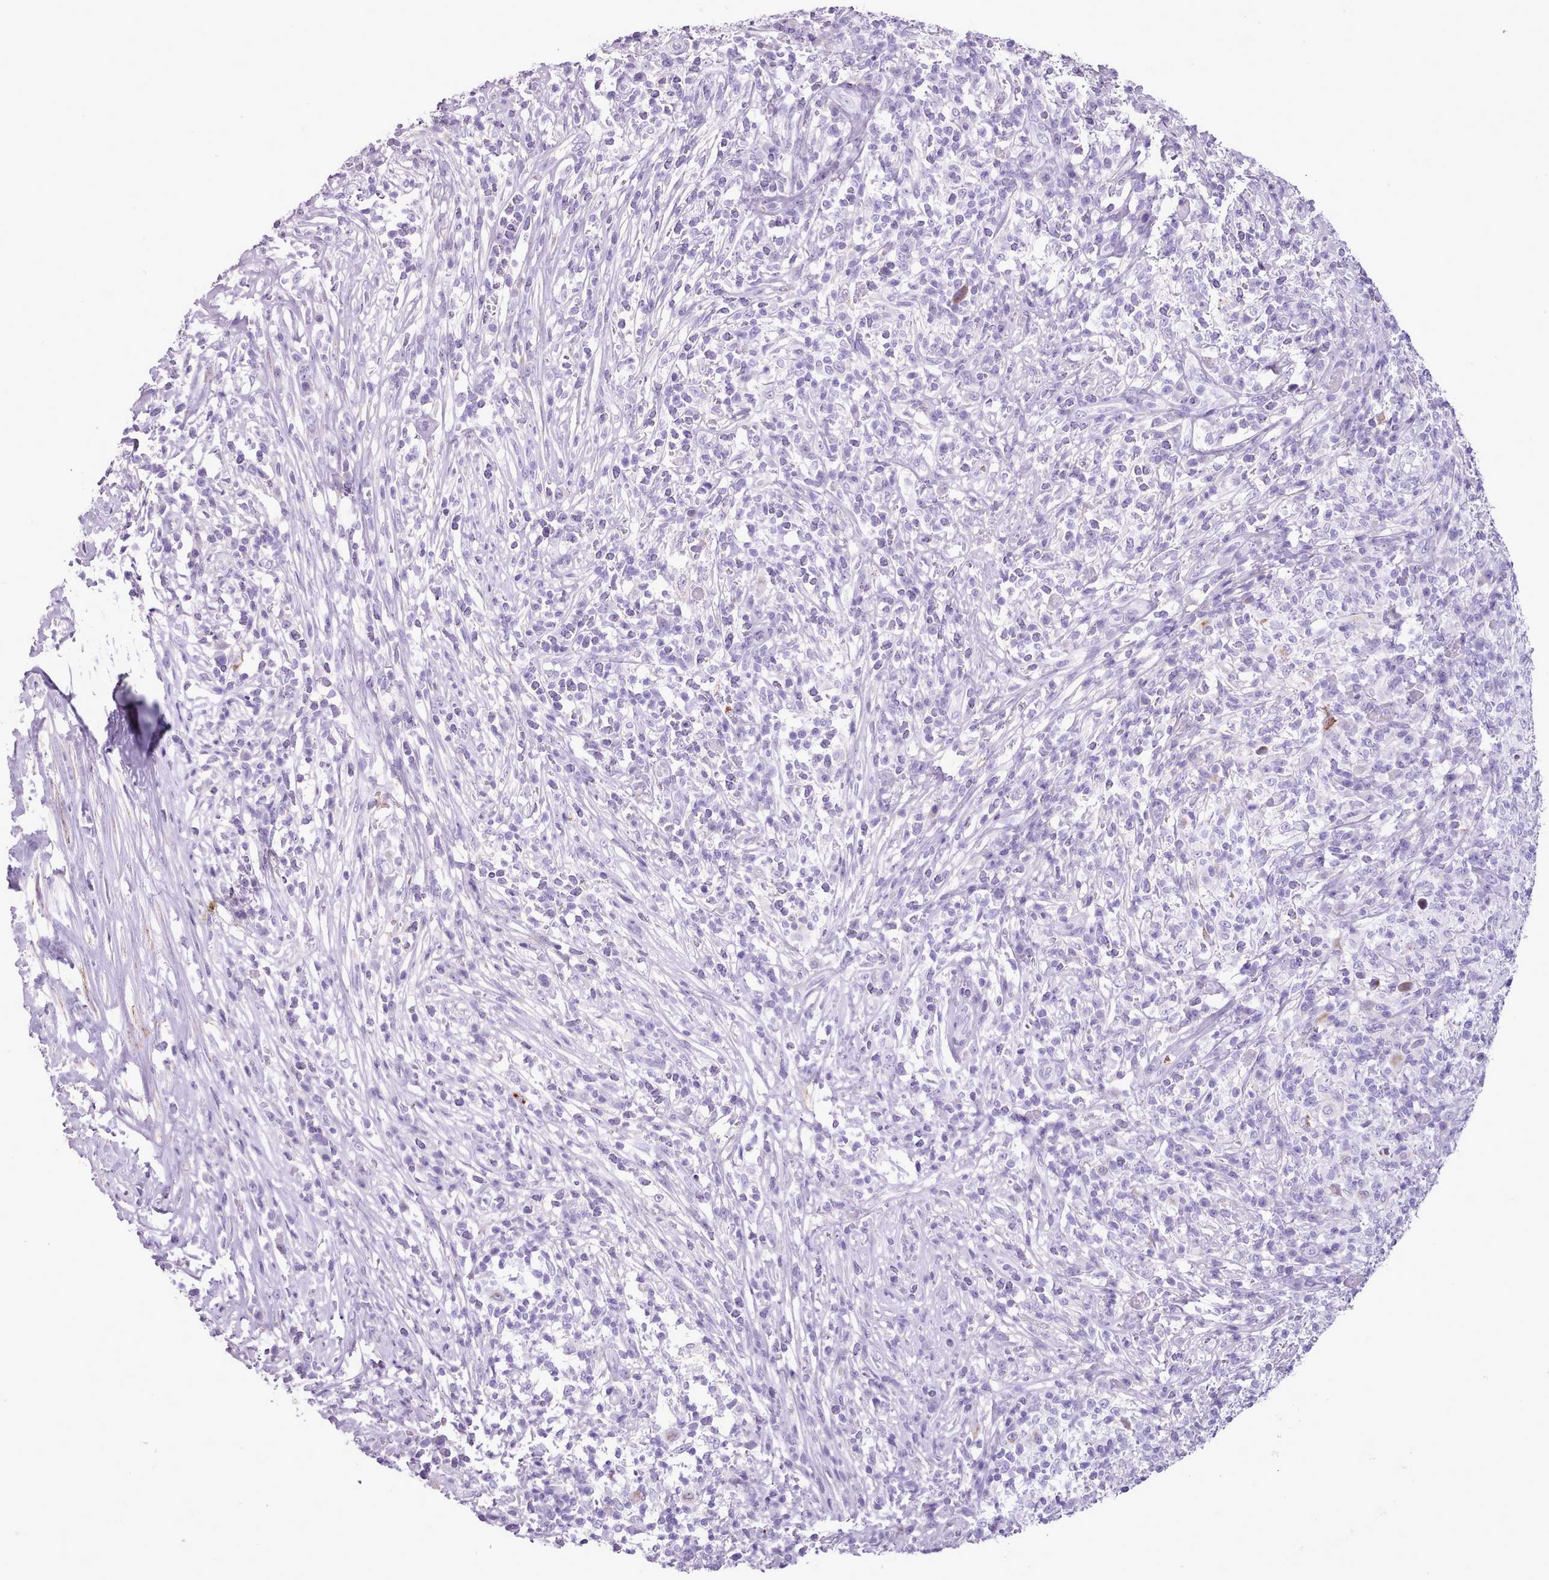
{"staining": {"intensity": "negative", "quantity": "none", "location": "none"}, "tissue": "melanoma", "cell_type": "Tumor cells", "image_type": "cancer", "snomed": [{"axis": "morphology", "description": "Malignant melanoma, NOS"}, {"axis": "topography", "description": "Skin"}], "caption": "Image shows no protein staining in tumor cells of malignant melanoma tissue.", "gene": "AK4", "patient": {"sex": "male", "age": 66}}